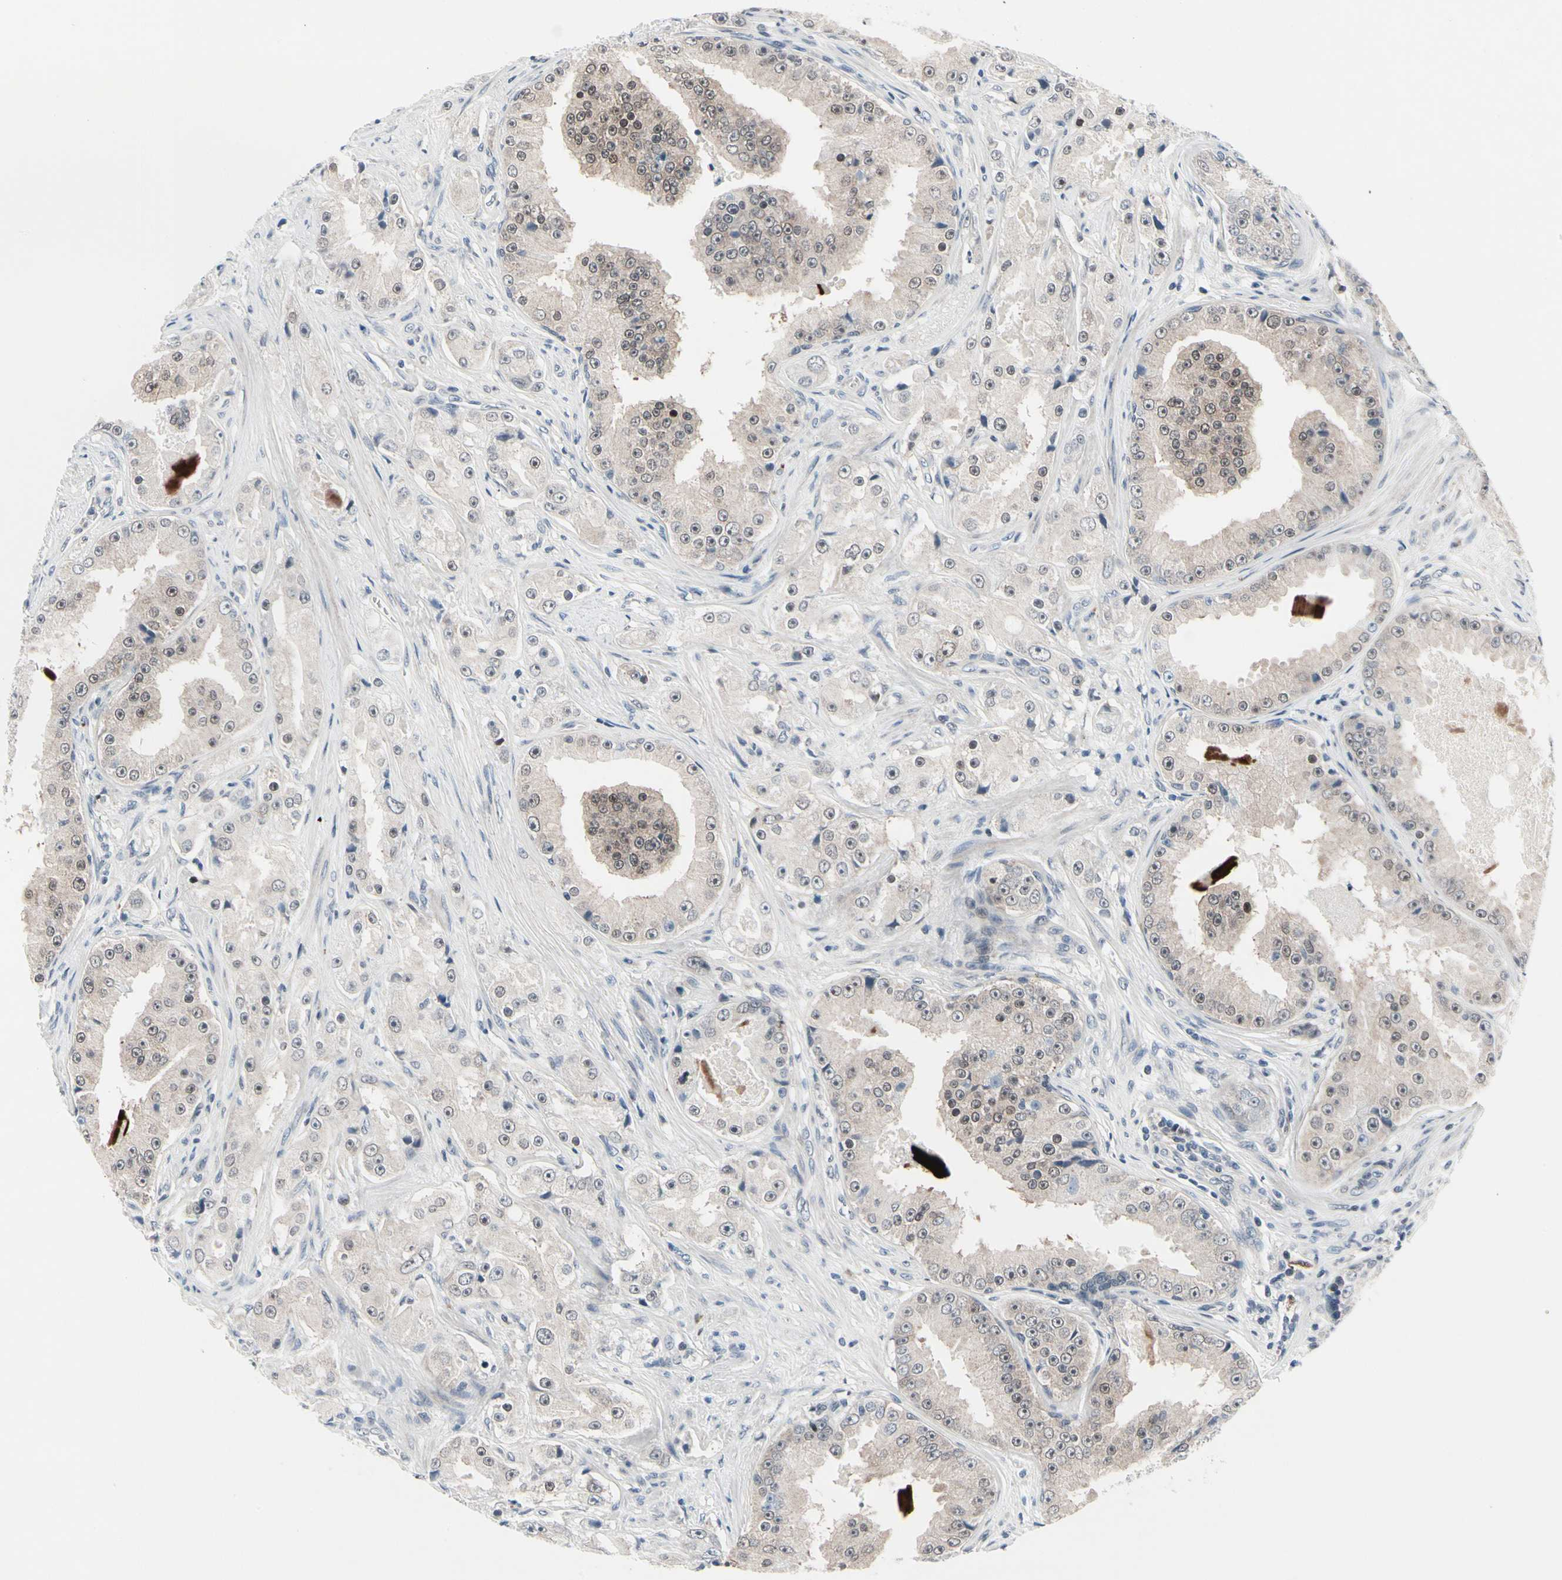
{"staining": {"intensity": "weak", "quantity": "25%-75%", "location": "cytoplasmic/membranous,nuclear"}, "tissue": "prostate cancer", "cell_type": "Tumor cells", "image_type": "cancer", "snomed": [{"axis": "morphology", "description": "Adenocarcinoma, High grade"}, {"axis": "topography", "description": "Prostate"}], "caption": "DAB immunohistochemical staining of prostate adenocarcinoma (high-grade) shows weak cytoplasmic/membranous and nuclear protein positivity in about 25%-75% of tumor cells.", "gene": "TXN", "patient": {"sex": "male", "age": 73}}